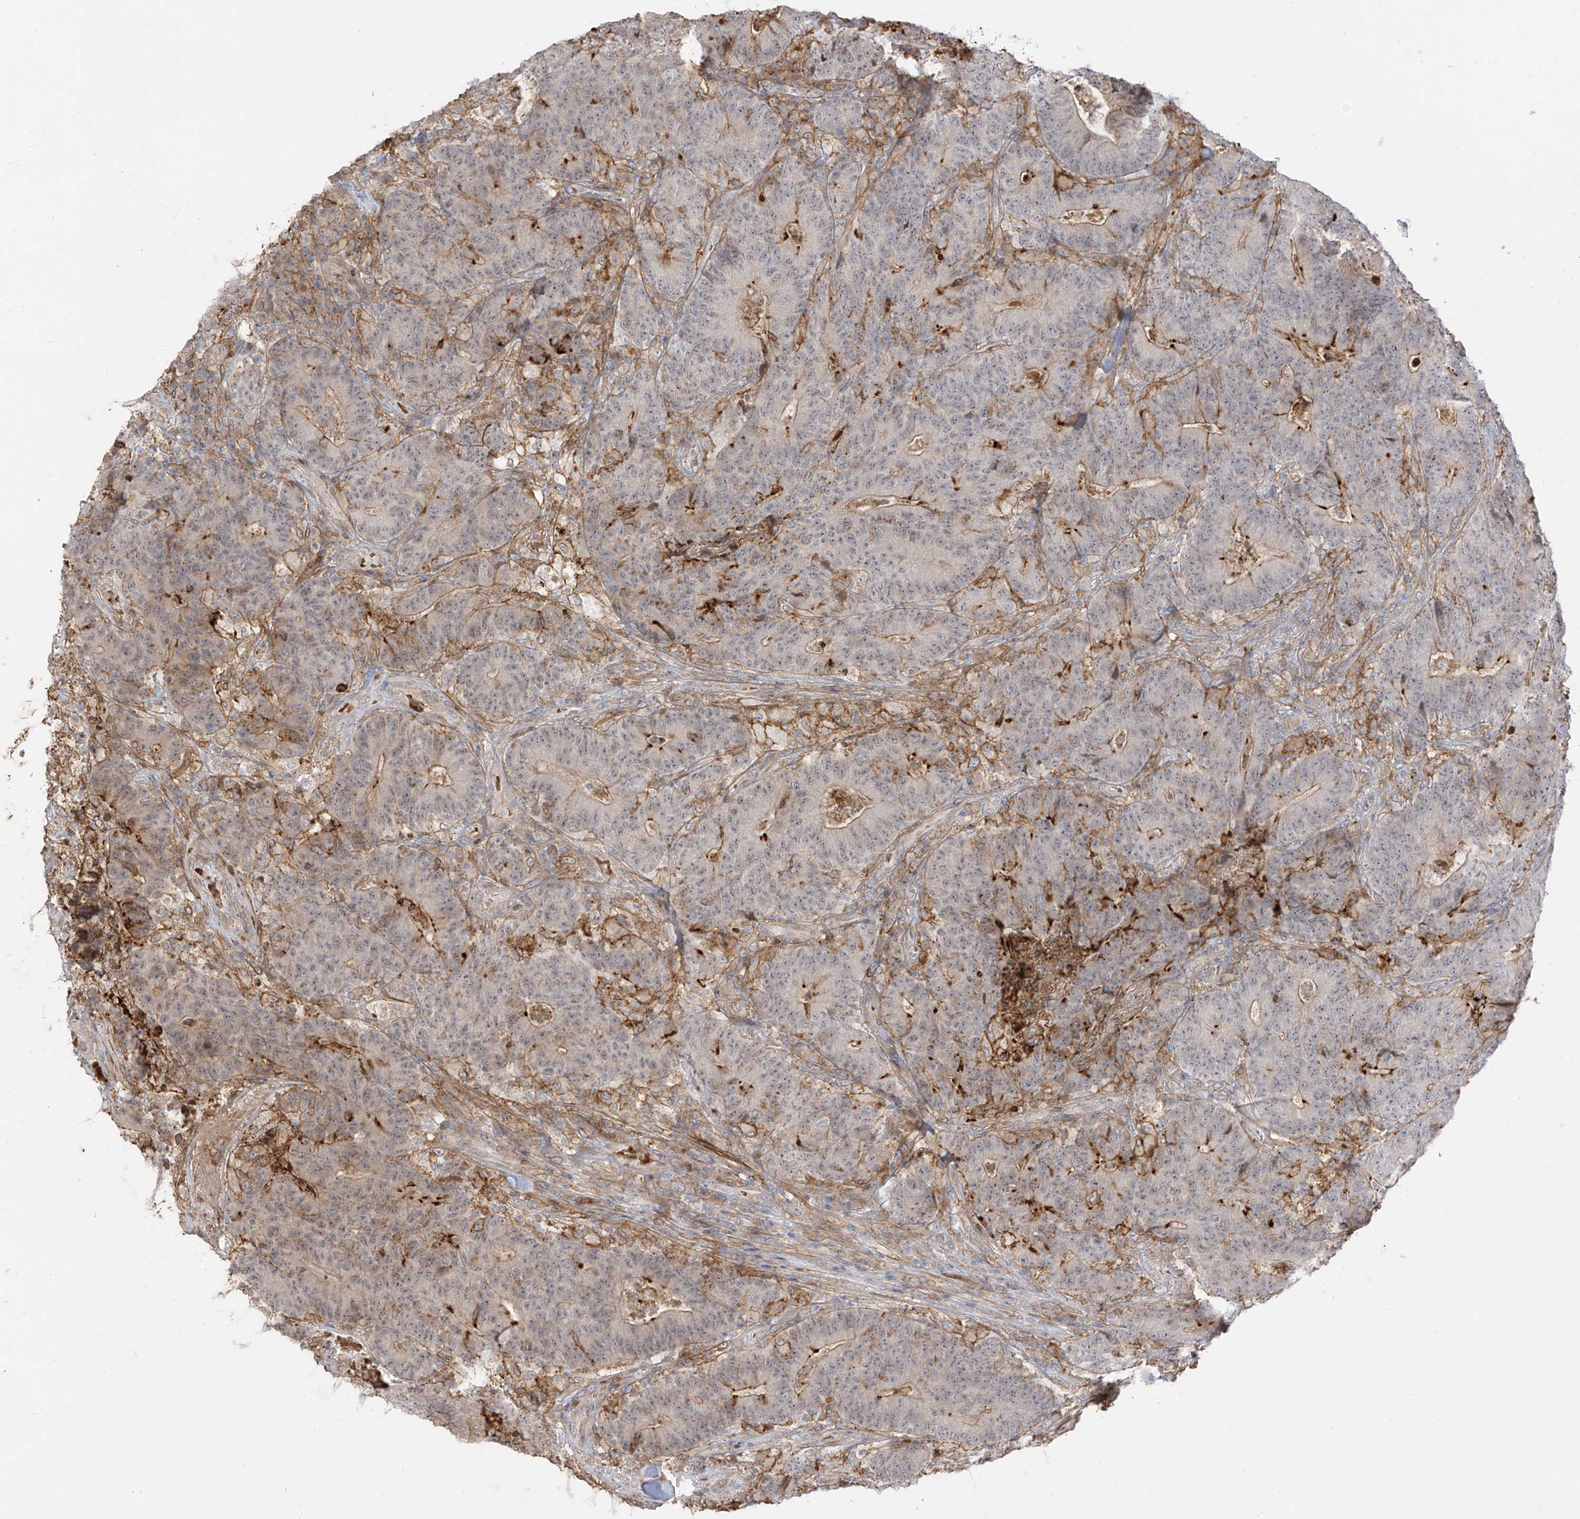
{"staining": {"intensity": "moderate", "quantity": "<25%", "location": "cytoplasmic/membranous"}, "tissue": "colorectal cancer", "cell_type": "Tumor cells", "image_type": "cancer", "snomed": [{"axis": "morphology", "description": "Normal tissue, NOS"}, {"axis": "morphology", "description": "Adenocarcinoma, NOS"}, {"axis": "topography", "description": "Colon"}], "caption": "Immunohistochemistry (IHC) staining of colorectal cancer (adenocarcinoma), which reveals low levels of moderate cytoplasmic/membranous expression in approximately <25% of tumor cells indicating moderate cytoplasmic/membranous protein expression. The staining was performed using DAB (brown) for protein detection and nuclei were counterstained in hematoxylin (blue).", "gene": "ZGRF1", "patient": {"sex": "female", "age": 75}}